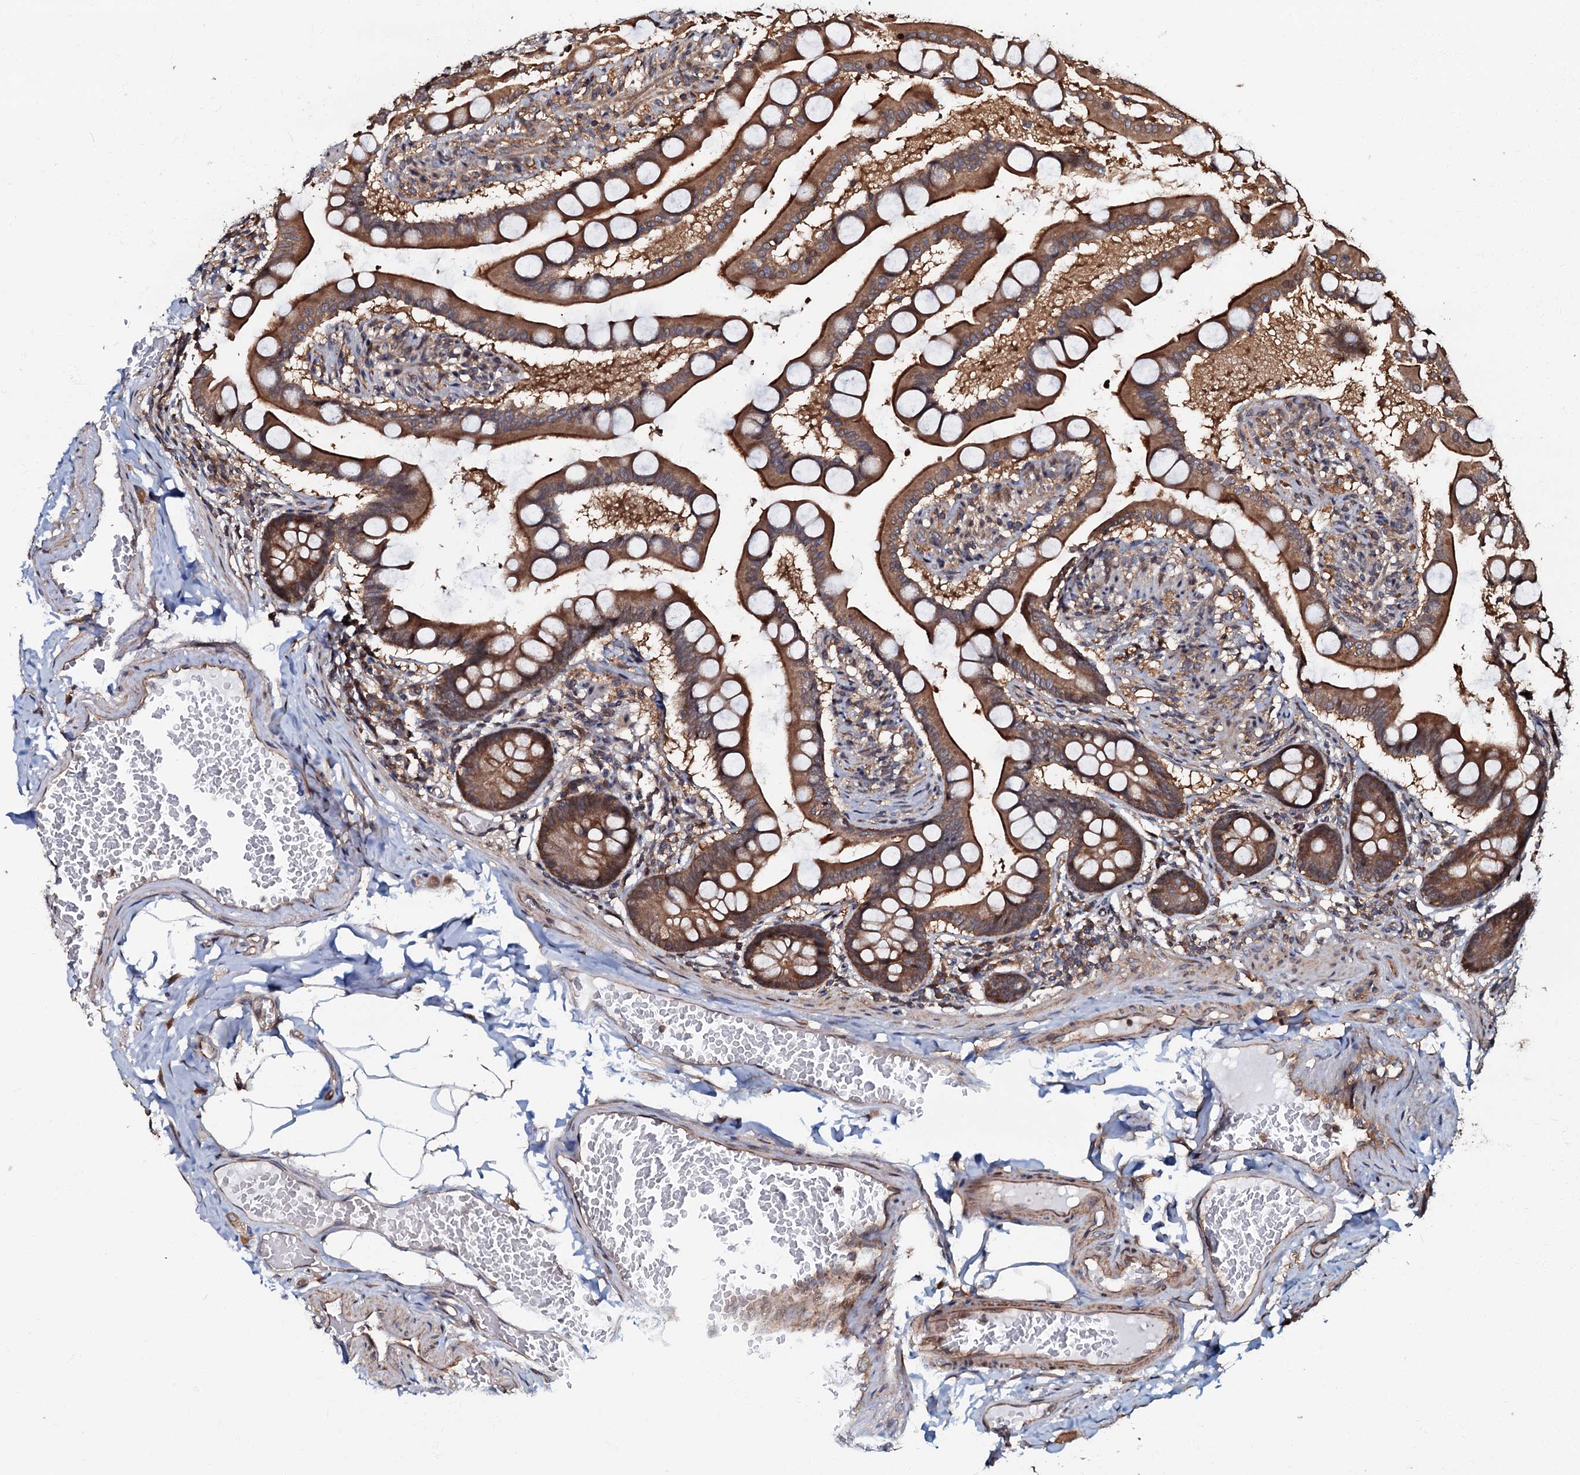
{"staining": {"intensity": "strong", "quantity": ">75%", "location": "cytoplasmic/membranous"}, "tissue": "small intestine", "cell_type": "Glandular cells", "image_type": "normal", "snomed": [{"axis": "morphology", "description": "Normal tissue, NOS"}, {"axis": "topography", "description": "Small intestine"}], "caption": "Small intestine stained with DAB (3,3'-diaminobenzidine) immunohistochemistry (IHC) reveals high levels of strong cytoplasmic/membranous staining in approximately >75% of glandular cells.", "gene": "OSBP", "patient": {"sex": "male", "age": 41}}